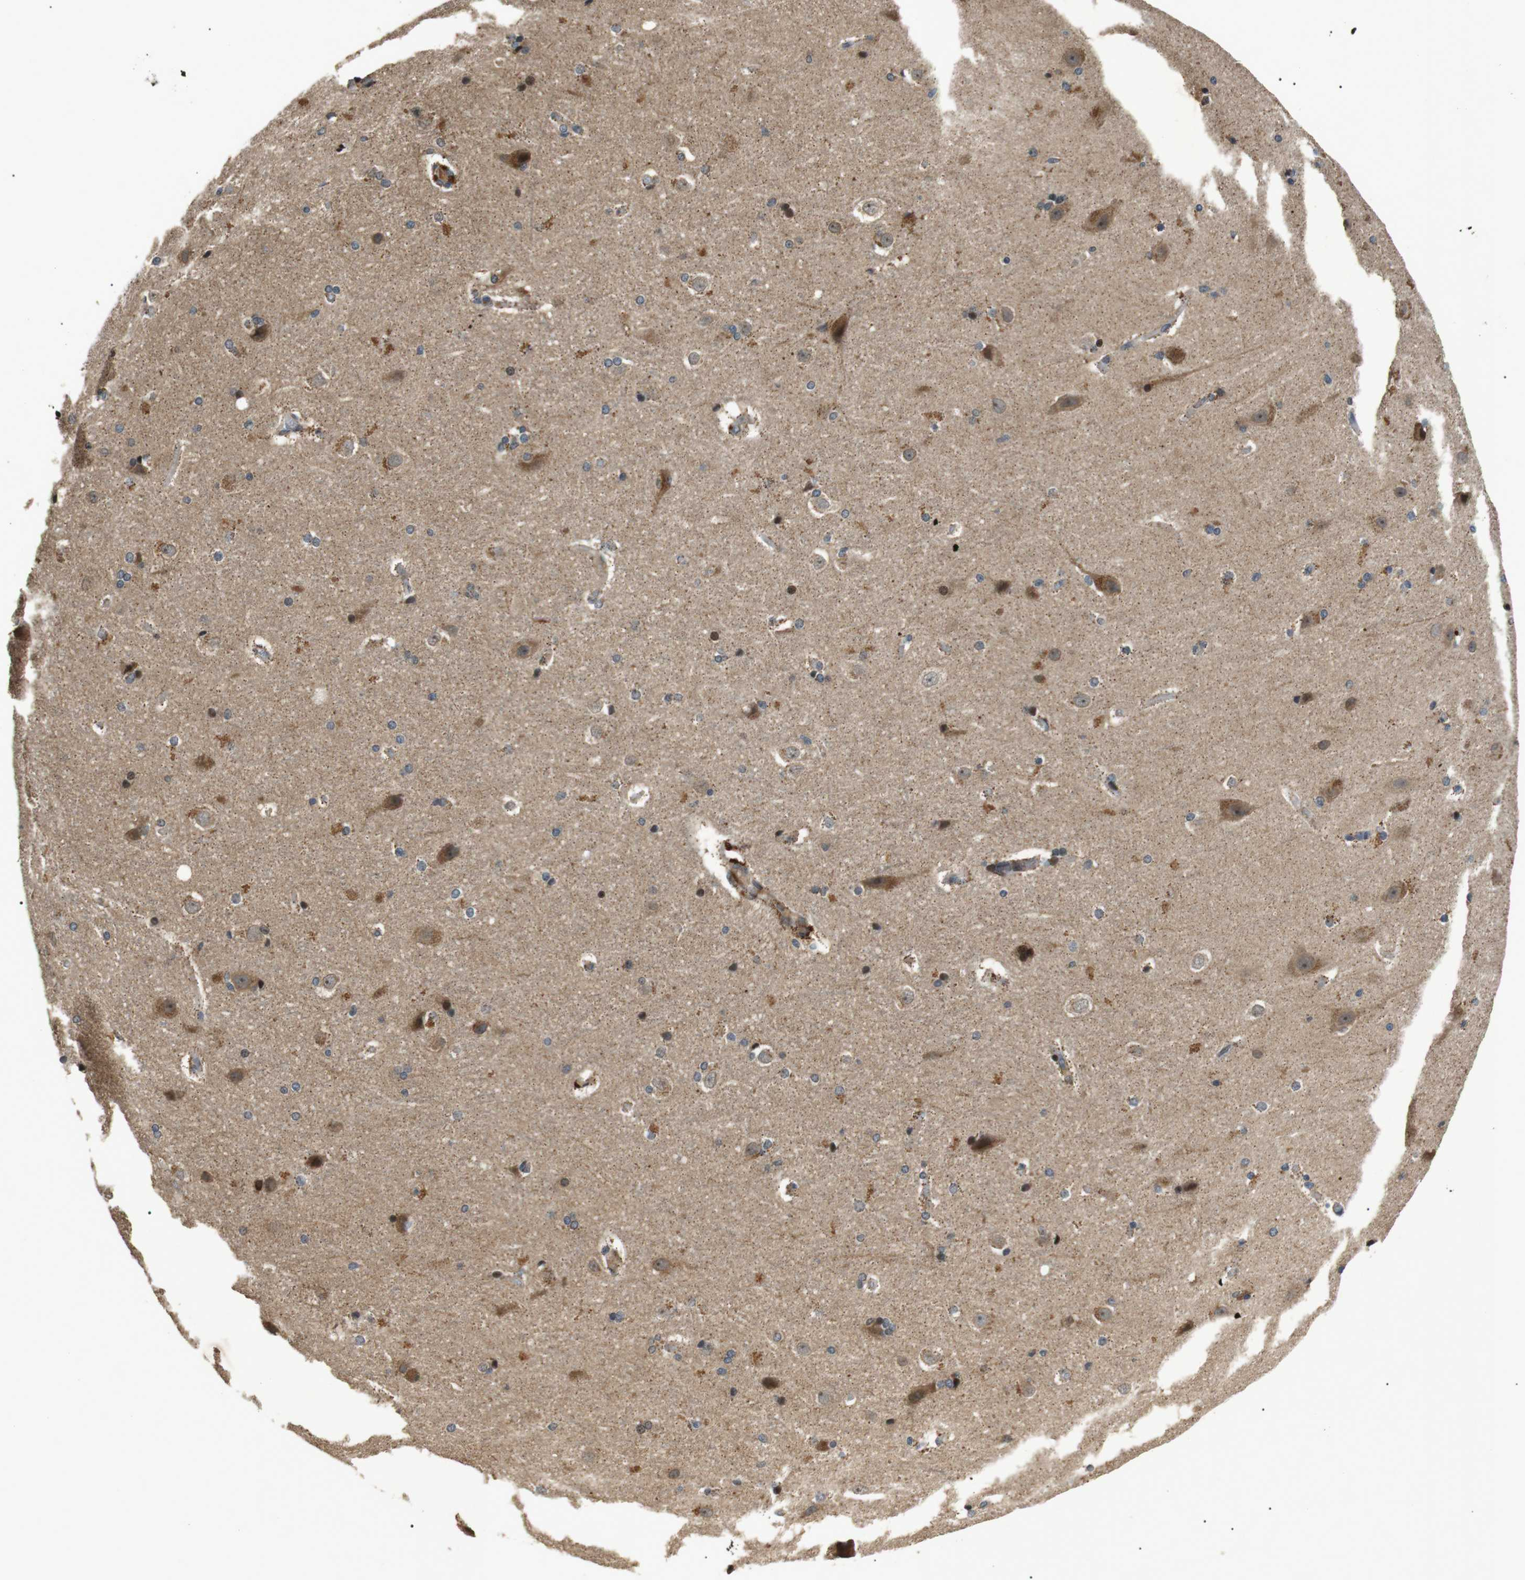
{"staining": {"intensity": "weak", "quantity": "25%-75%", "location": "cytoplasmic/membranous"}, "tissue": "hippocampus", "cell_type": "Glial cells", "image_type": "normal", "snomed": [{"axis": "morphology", "description": "Normal tissue, NOS"}, {"axis": "topography", "description": "Hippocampus"}], "caption": "About 25%-75% of glial cells in unremarkable human hippocampus show weak cytoplasmic/membranous protein positivity as visualized by brown immunohistochemical staining.", "gene": "HSPA13", "patient": {"sex": "female", "age": 19}}